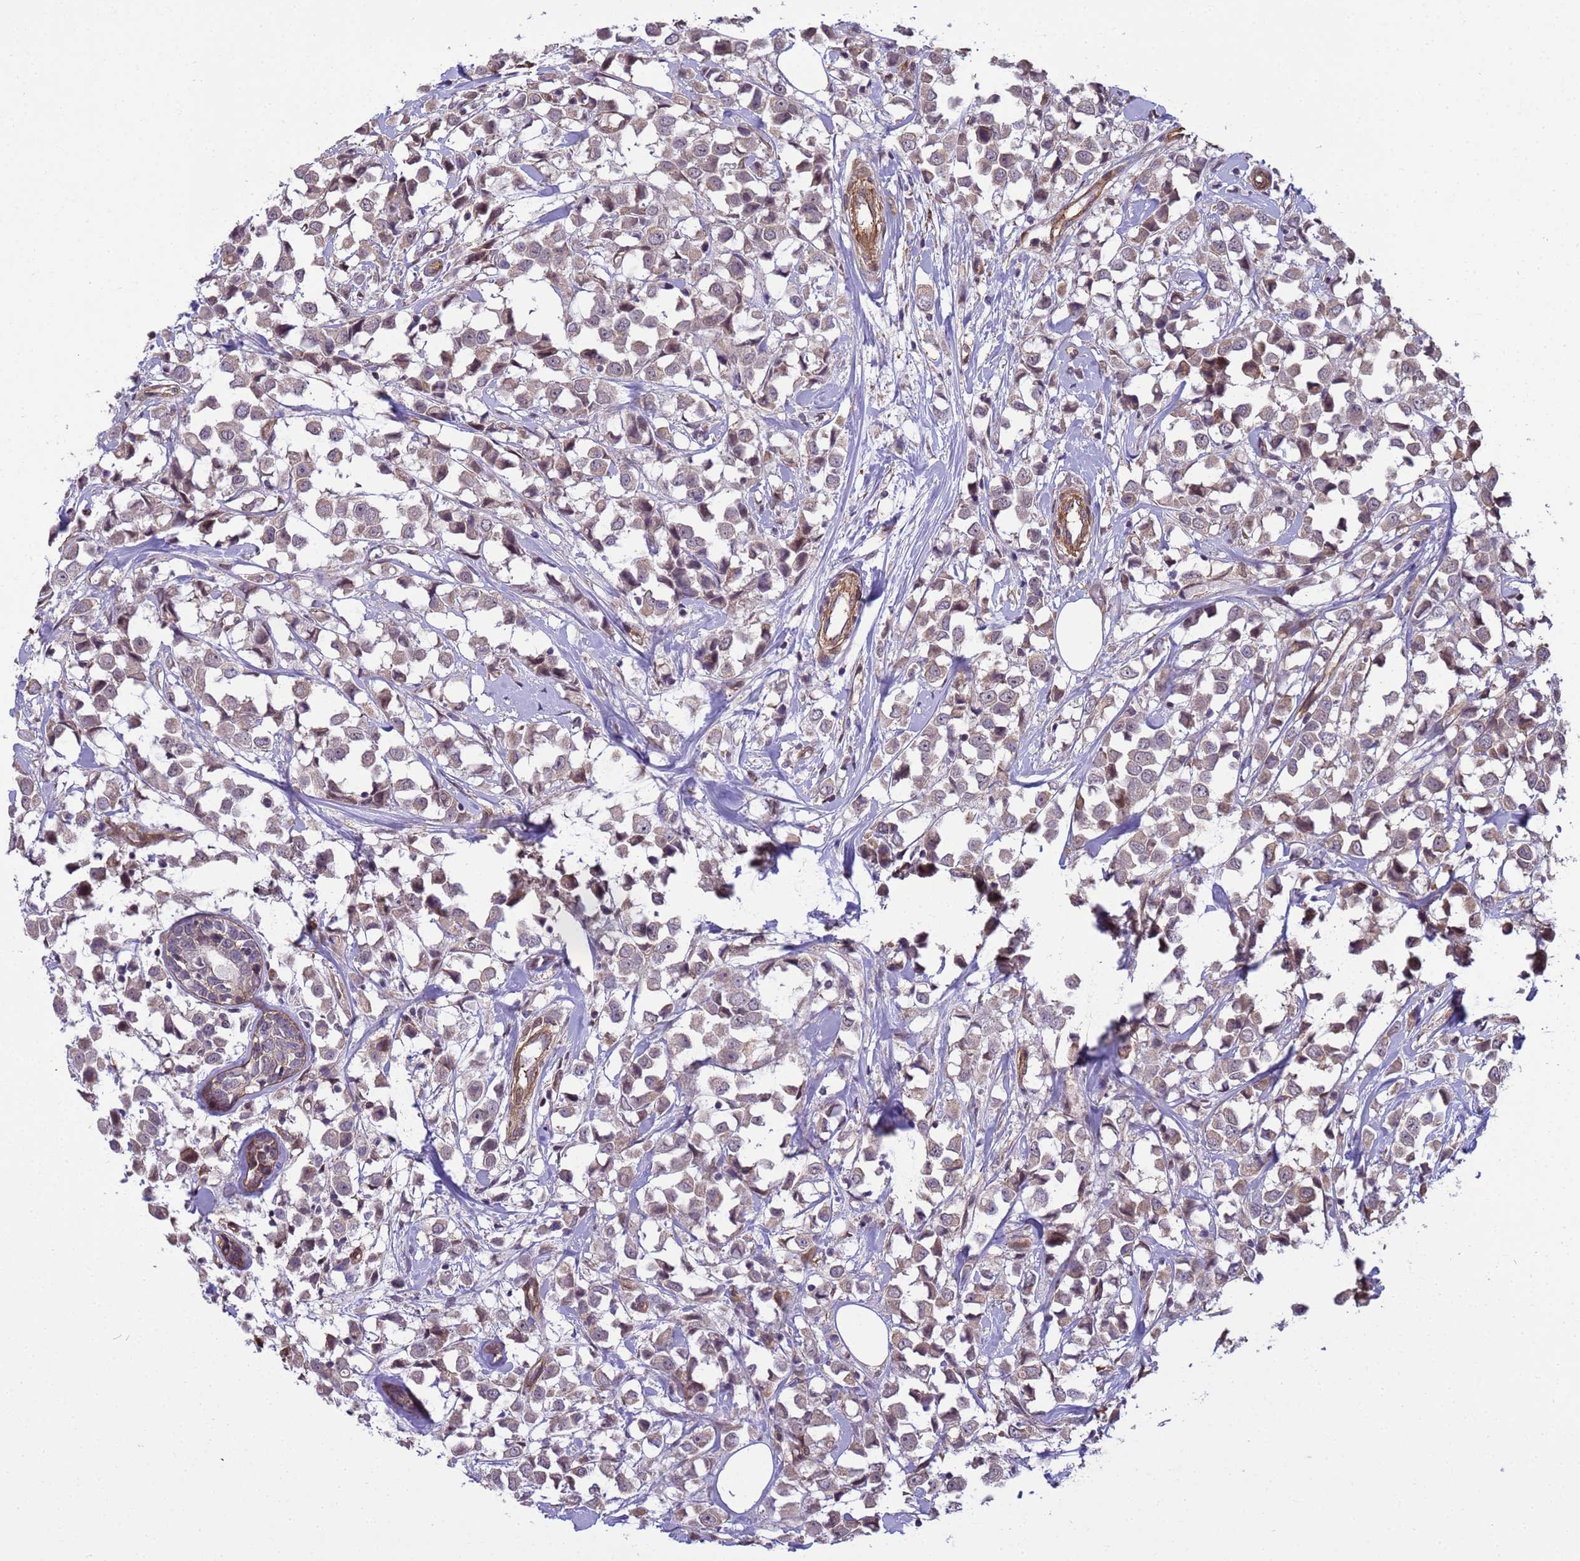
{"staining": {"intensity": "weak", "quantity": ">75%", "location": "cytoplasmic/membranous"}, "tissue": "breast cancer", "cell_type": "Tumor cells", "image_type": "cancer", "snomed": [{"axis": "morphology", "description": "Duct carcinoma"}, {"axis": "topography", "description": "Breast"}], "caption": "Intraductal carcinoma (breast) stained with a brown dye reveals weak cytoplasmic/membranous positive staining in approximately >75% of tumor cells.", "gene": "ITGB4", "patient": {"sex": "female", "age": 61}}